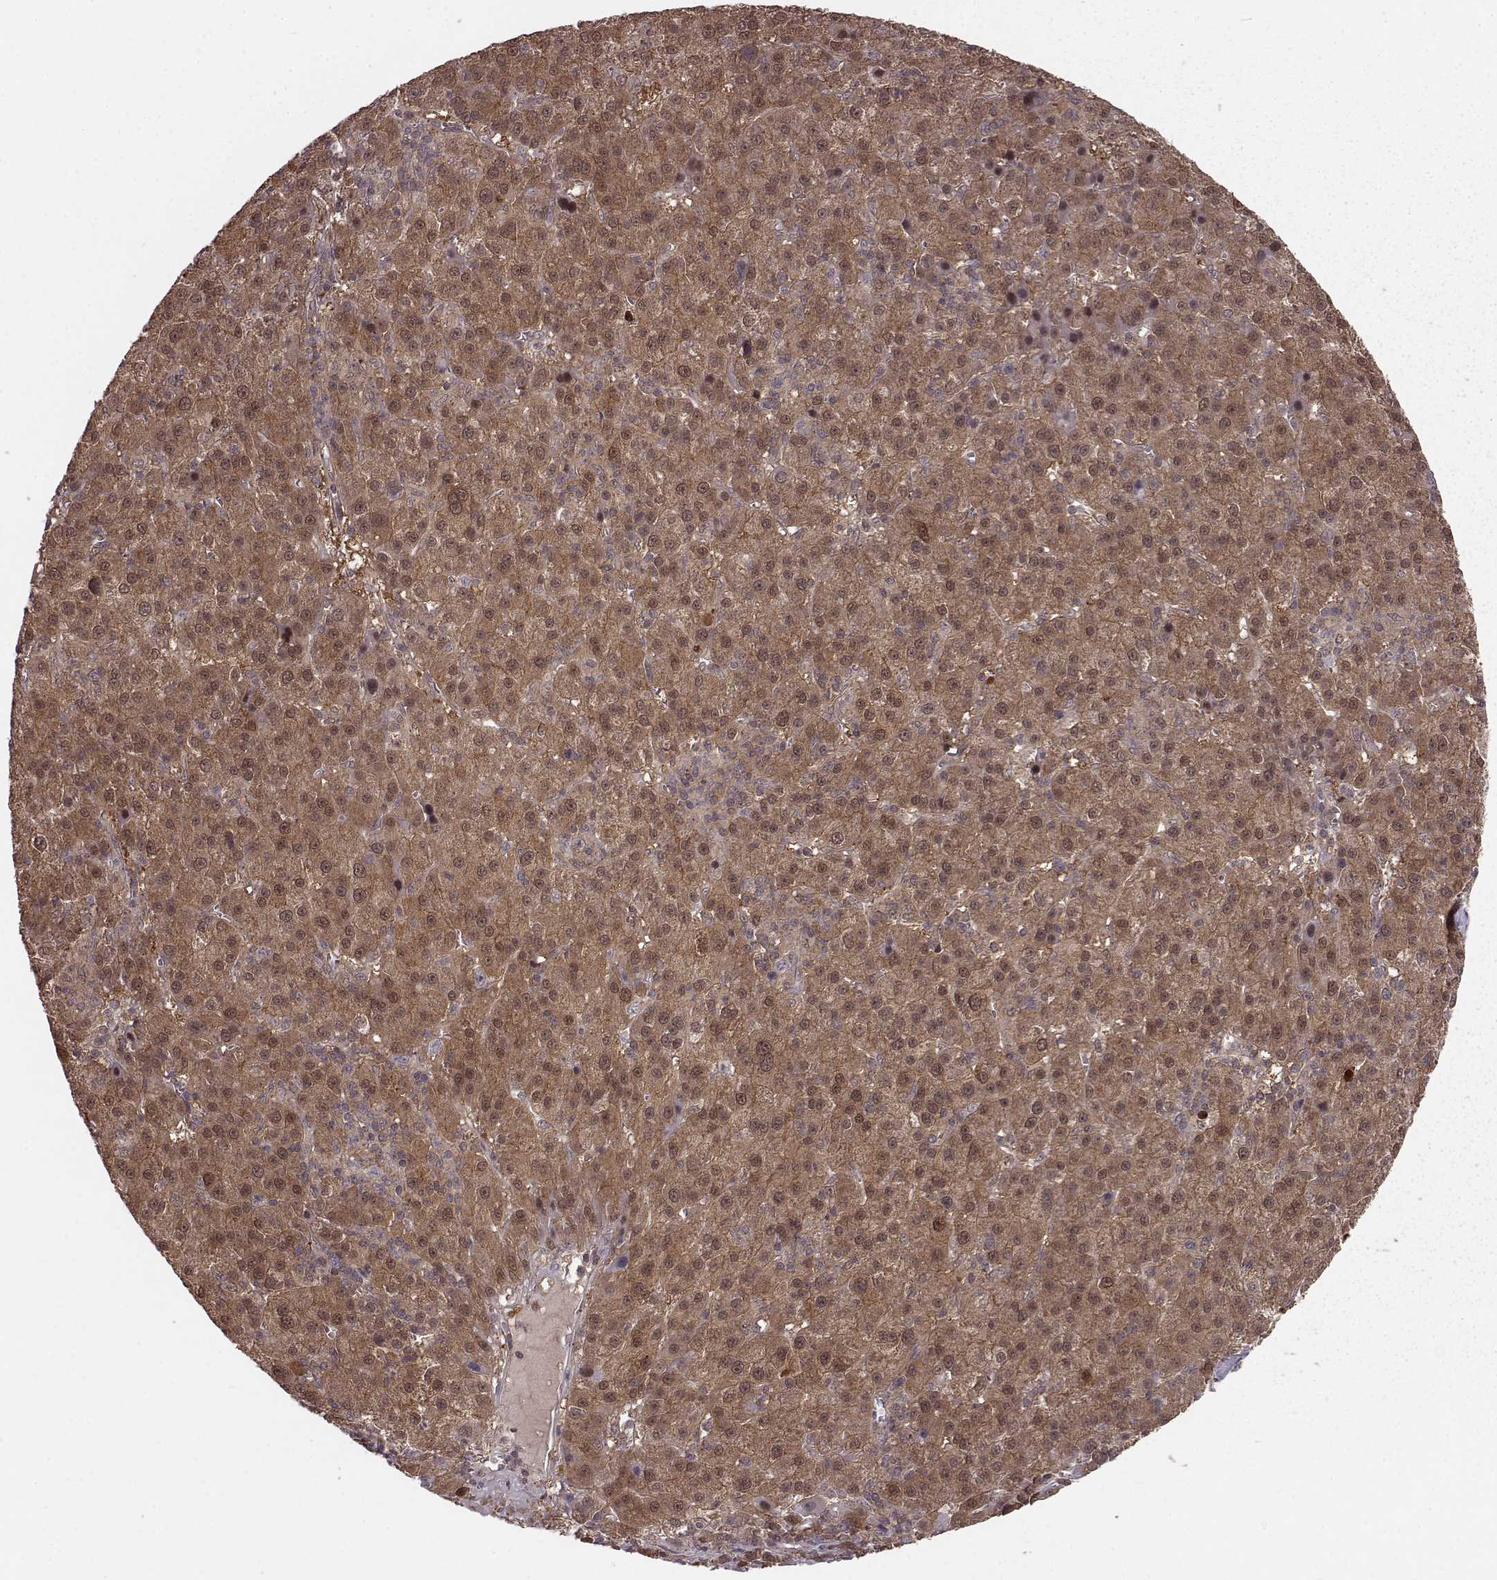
{"staining": {"intensity": "moderate", "quantity": ">75%", "location": "cytoplasmic/membranous,nuclear"}, "tissue": "liver cancer", "cell_type": "Tumor cells", "image_type": "cancer", "snomed": [{"axis": "morphology", "description": "Carcinoma, Hepatocellular, NOS"}, {"axis": "topography", "description": "Liver"}], "caption": "Tumor cells demonstrate medium levels of moderate cytoplasmic/membranous and nuclear expression in about >75% of cells in liver hepatocellular carcinoma. (Brightfield microscopy of DAB IHC at high magnification).", "gene": "GSS", "patient": {"sex": "female", "age": 60}}